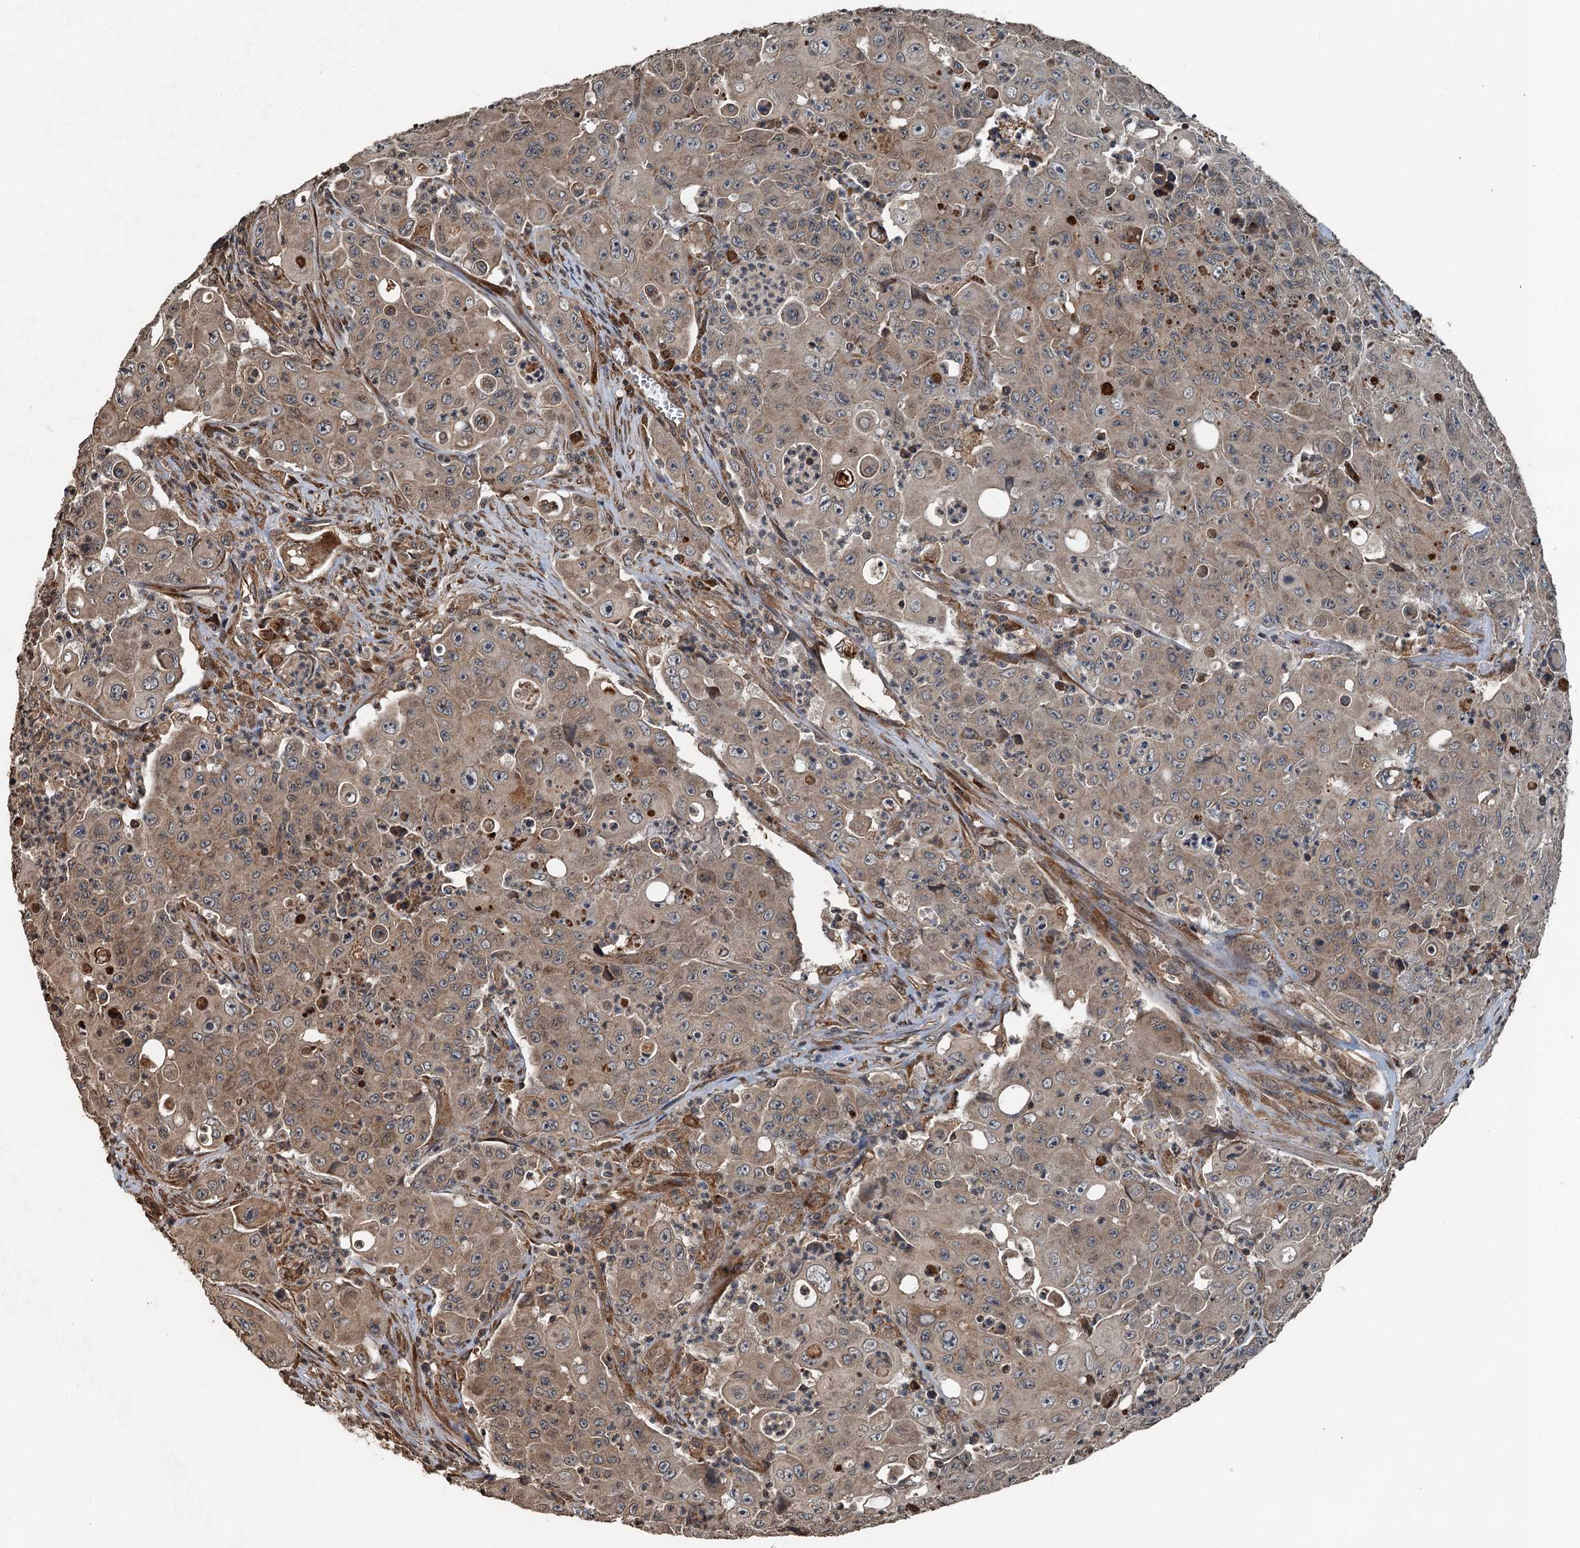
{"staining": {"intensity": "weak", "quantity": ">75%", "location": "cytoplasmic/membranous"}, "tissue": "colorectal cancer", "cell_type": "Tumor cells", "image_type": "cancer", "snomed": [{"axis": "morphology", "description": "Adenocarcinoma, NOS"}, {"axis": "topography", "description": "Colon"}], "caption": "IHC image of neoplastic tissue: human colorectal cancer stained using immunohistochemistry (IHC) exhibits low levels of weak protein expression localized specifically in the cytoplasmic/membranous of tumor cells, appearing as a cytoplasmic/membranous brown color.", "gene": "TCTN1", "patient": {"sex": "male", "age": 51}}